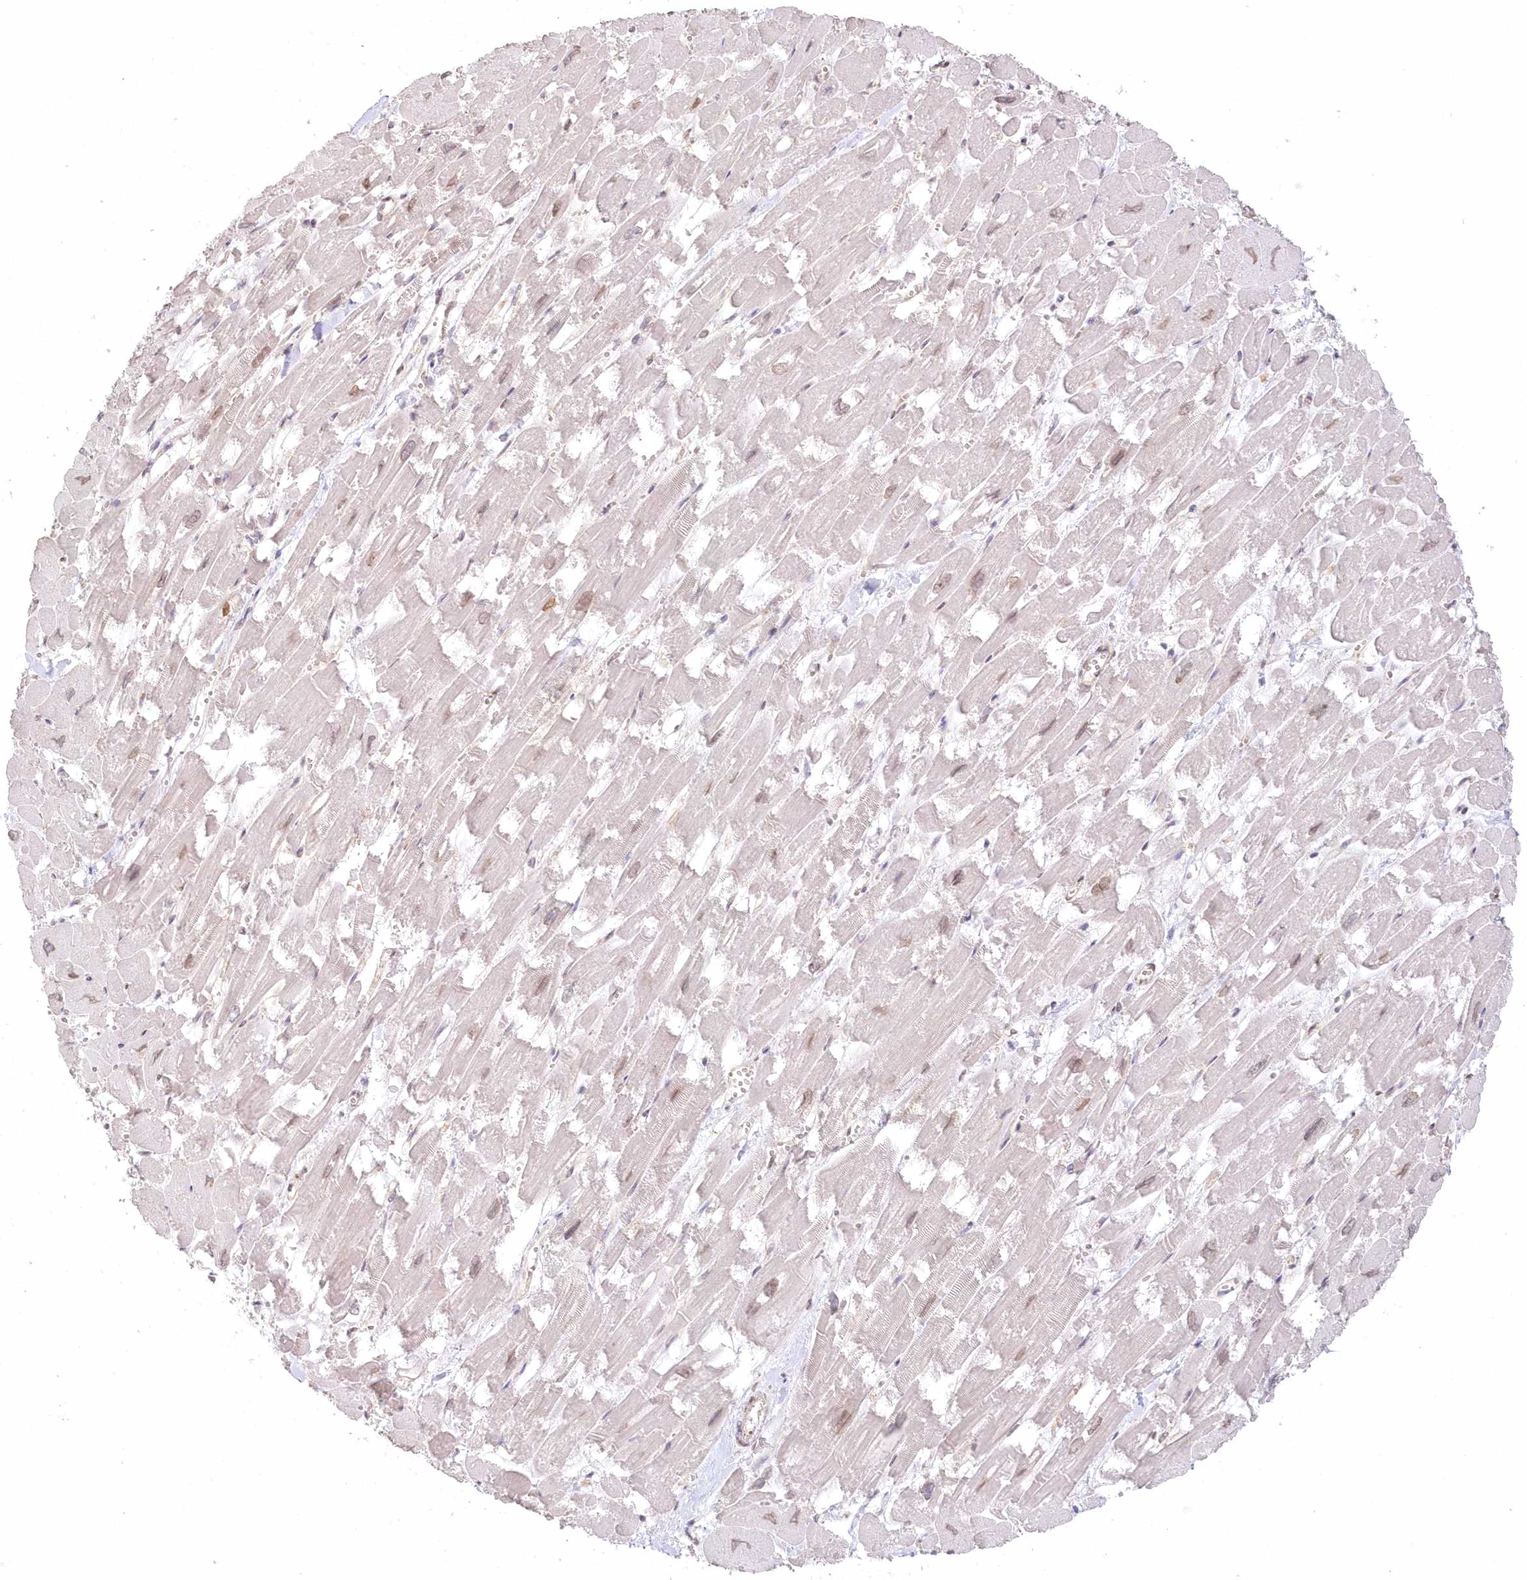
{"staining": {"intensity": "weak", "quantity": "25%-75%", "location": "nuclear"}, "tissue": "heart muscle", "cell_type": "Cardiomyocytes", "image_type": "normal", "snomed": [{"axis": "morphology", "description": "Normal tissue, NOS"}, {"axis": "topography", "description": "Heart"}], "caption": "DAB immunohistochemical staining of benign heart muscle exhibits weak nuclear protein positivity in about 25%-75% of cardiomyocytes. (IHC, brightfield microscopy, high magnification).", "gene": "RNPEP", "patient": {"sex": "male", "age": 54}}